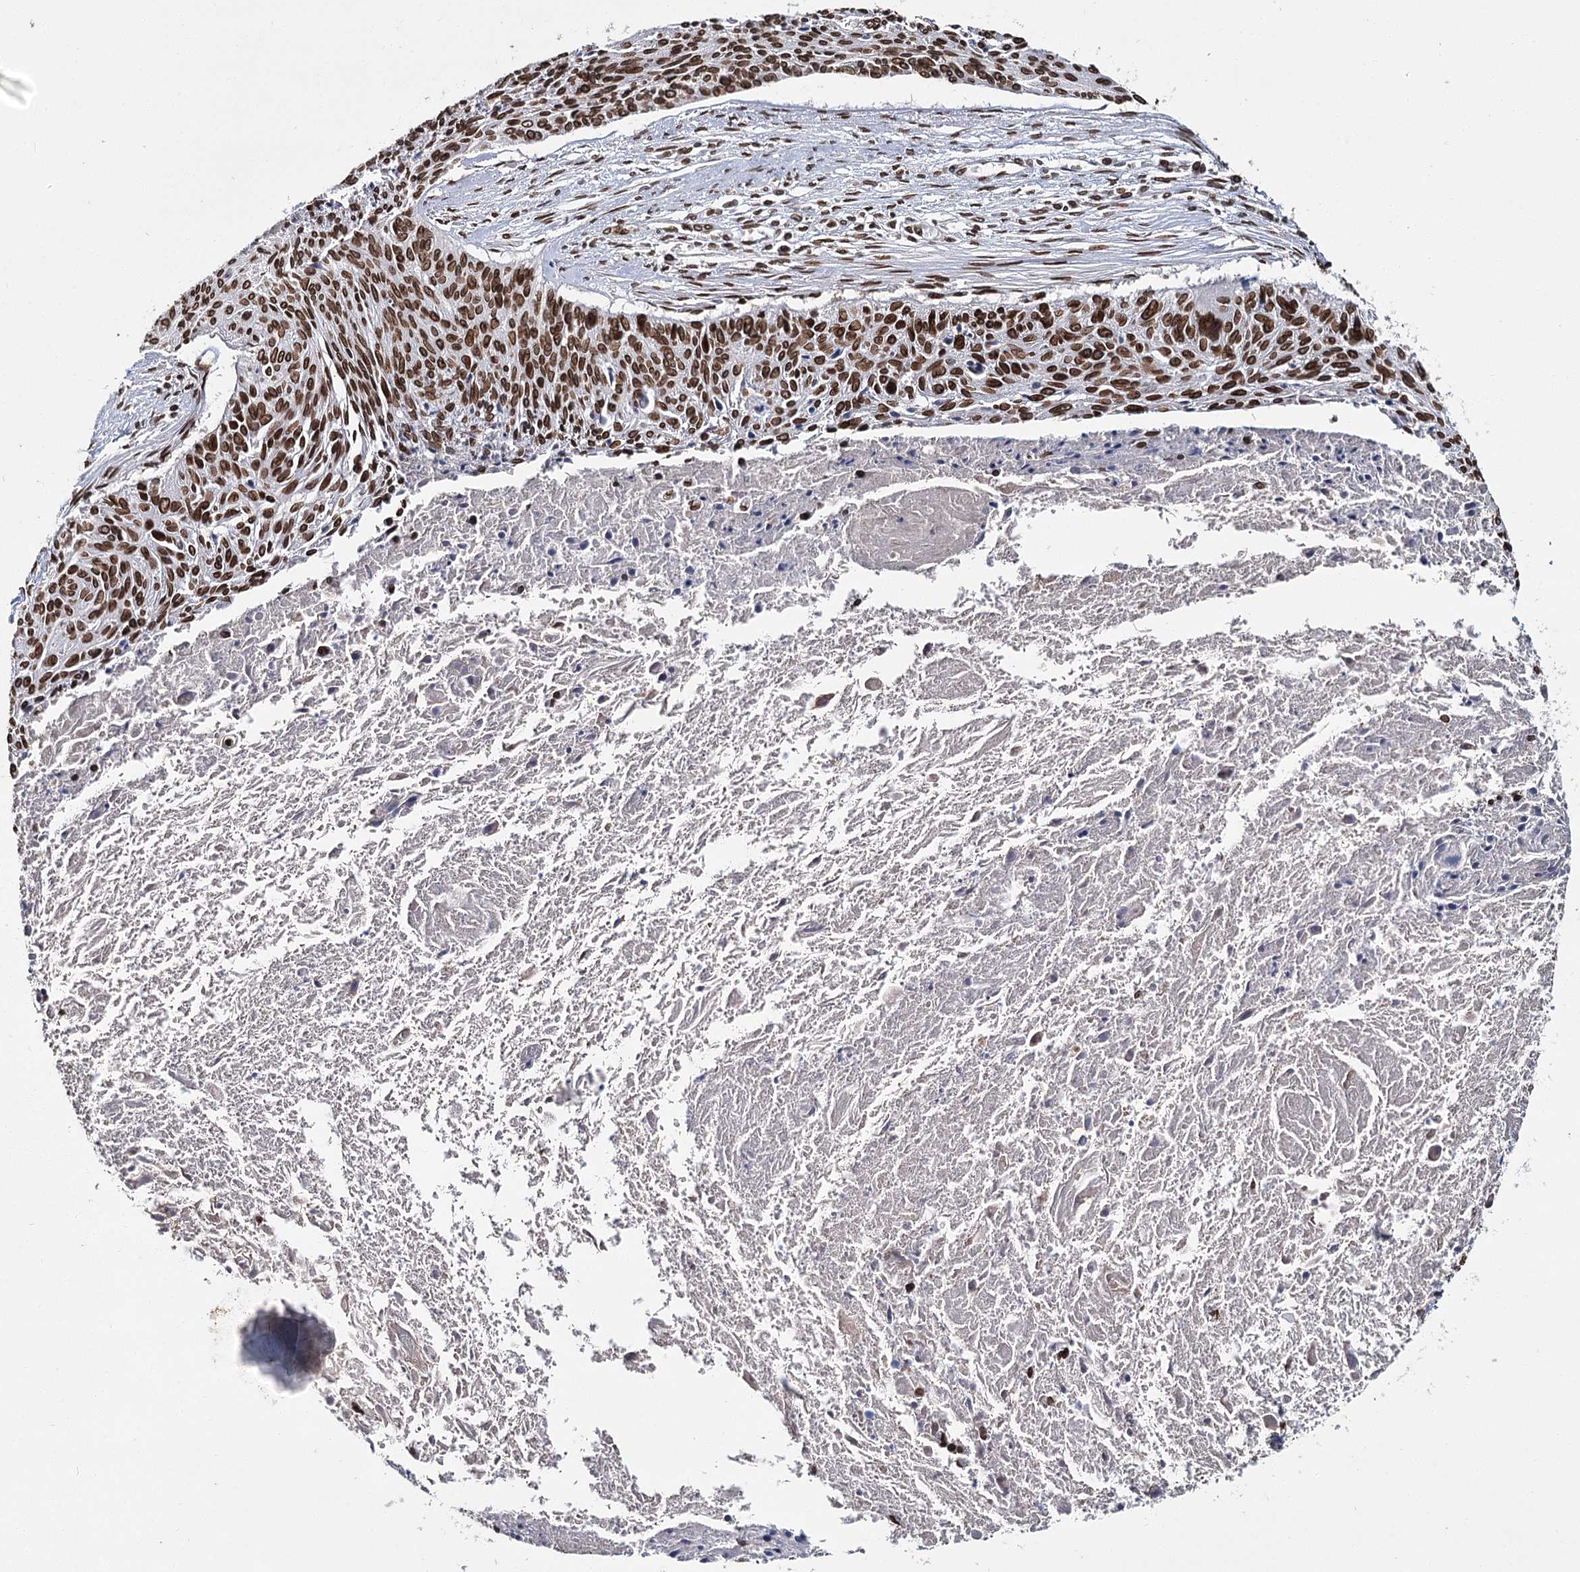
{"staining": {"intensity": "strong", "quantity": ">75%", "location": "cytoplasmic/membranous,nuclear"}, "tissue": "cervical cancer", "cell_type": "Tumor cells", "image_type": "cancer", "snomed": [{"axis": "morphology", "description": "Squamous cell carcinoma, NOS"}, {"axis": "topography", "description": "Cervix"}], "caption": "Protein expression analysis of cervical squamous cell carcinoma demonstrates strong cytoplasmic/membranous and nuclear expression in about >75% of tumor cells.", "gene": "KIAA0930", "patient": {"sex": "female", "age": 55}}